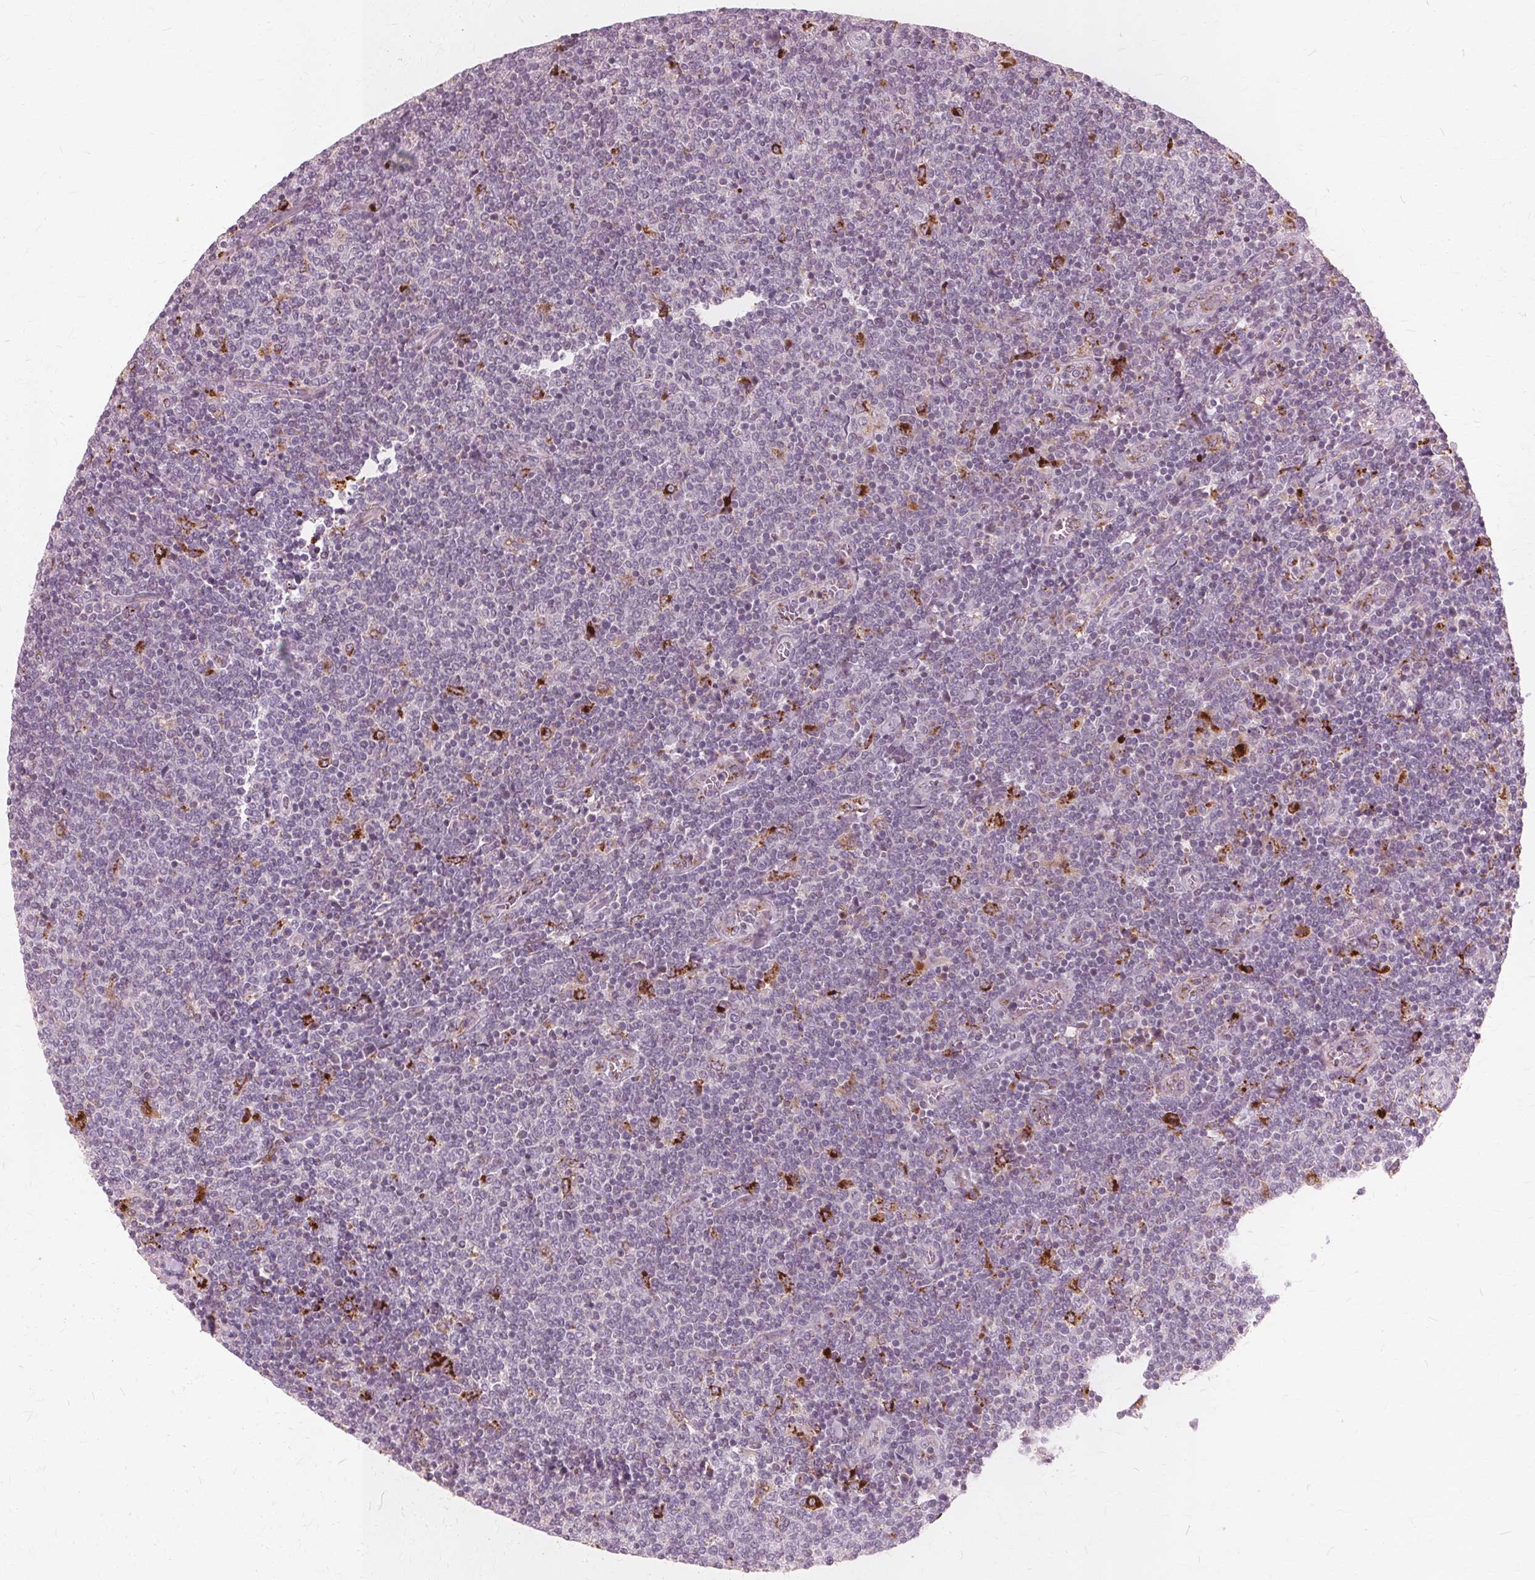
{"staining": {"intensity": "negative", "quantity": "none", "location": "none"}, "tissue": "lymphoma", "cell_type": "Tumor cells", "image_type": "cancer", "snomed": [{"axis": "morphology", "description": "Malignant lymphoma, non-Hodgkin's type, Low grade"}, {"axis": "topography", "description": "Lymph node"}], "caption": "DAB (3,3'-diaminobenzidine) immunohistochemical staining of lymphoma exhibits no significant positivity in tumor cells.", "gene": "DNASE2", "patient": {"sex": "male", "age": 52}}